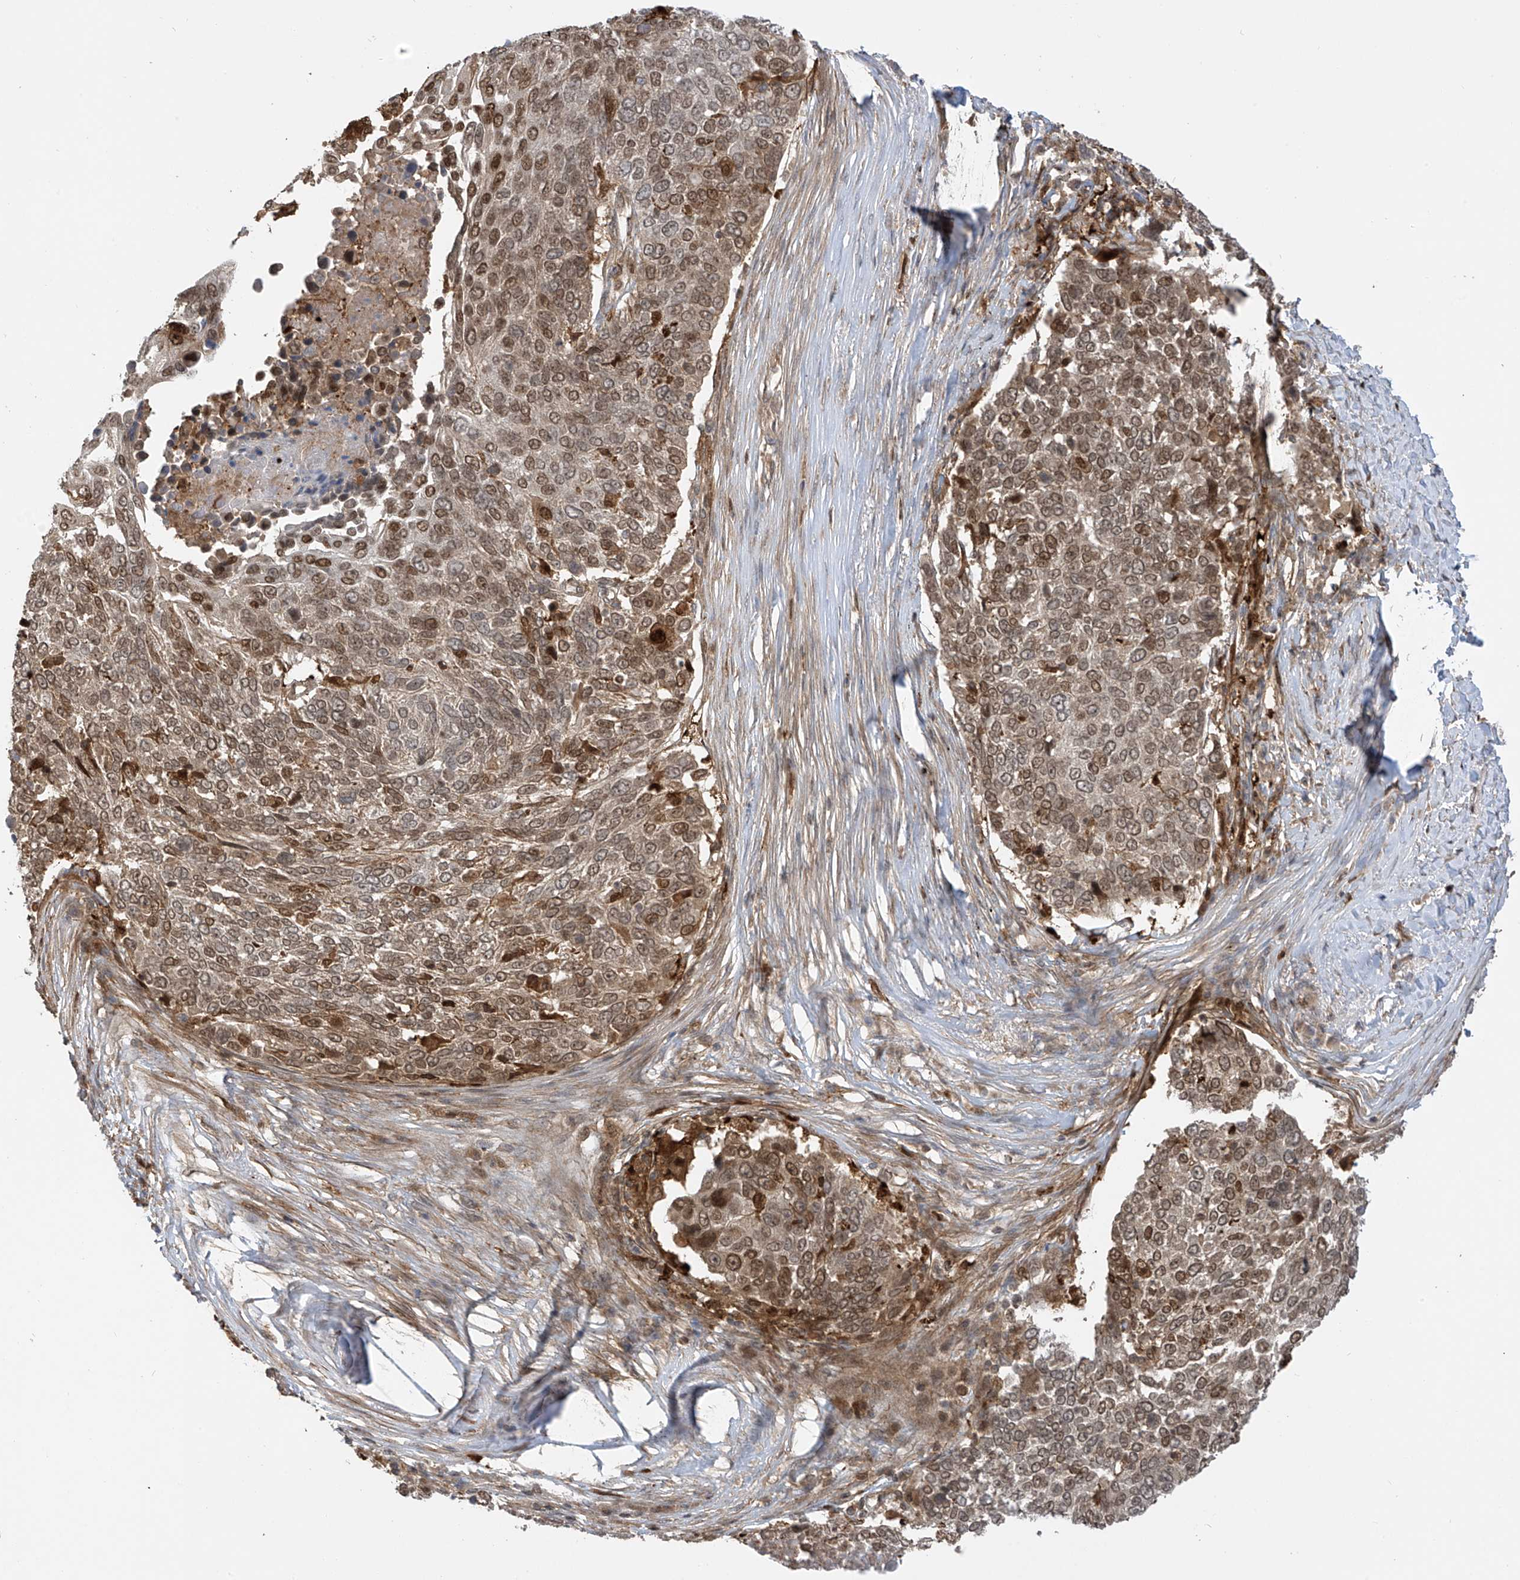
{"staining": {"intensity": "moderate", "quantity": ">75%", "location": "cytoplasmic/membranous,nuclear"}, "tissue": "lung cancer", "cell_type": "Tumor cells", "image_type": "cancer", "snomed": [{"axis": "morphology", "description": "Squamous cell carcinoma, NOS"}, {"axis": "topography", "description": "Lung"}], "caption": "An immunohistochemistry image of tumor tissue is shown. Protein staining in brown labels moderate cytoplasmic/membranous and nuclear positivity in lung cancer within tumor cells.", "gene": "ATAD2B", "patient": {"sex": "male", "age": 66}}